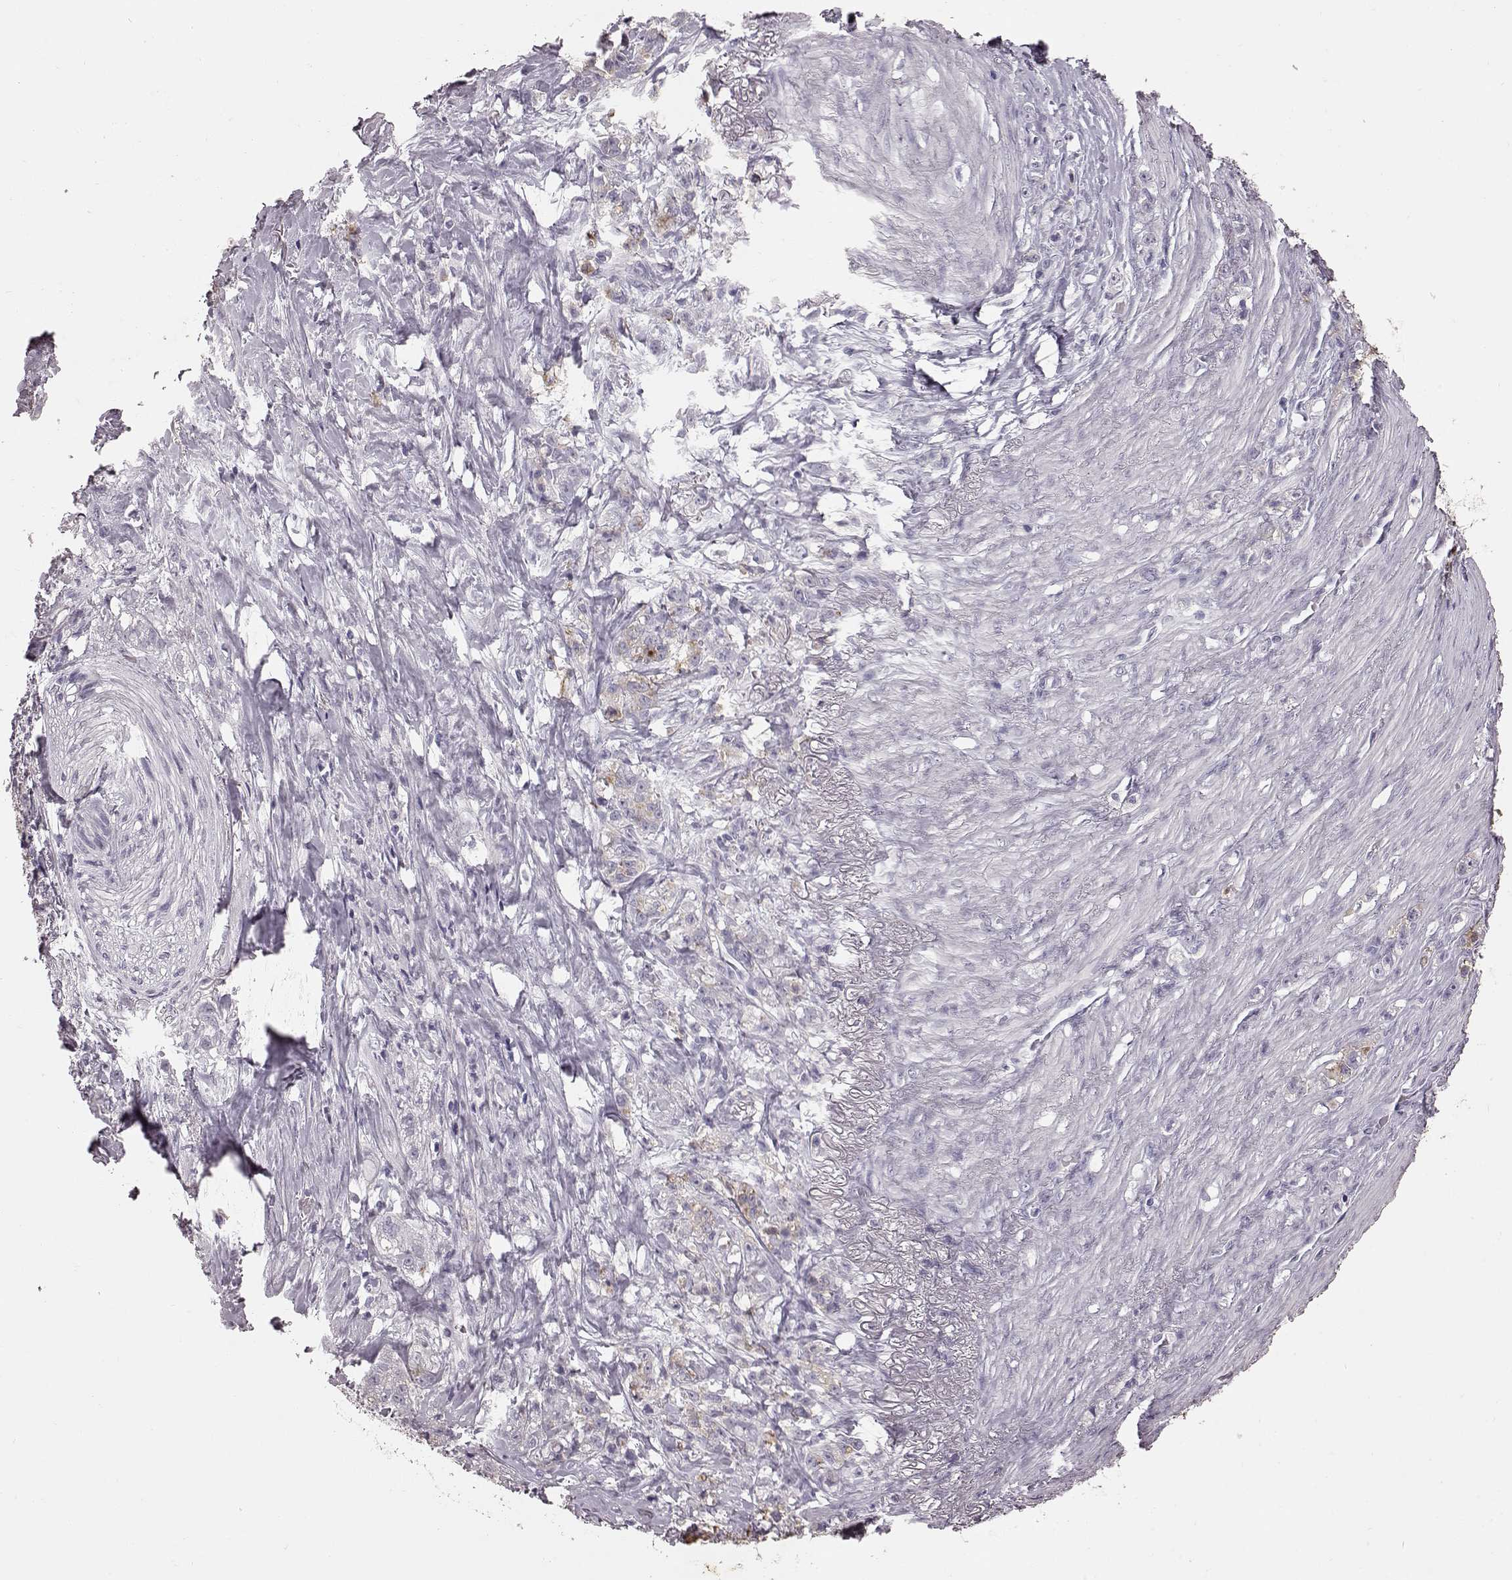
{"staining": {"intensity": "negative", "quantity": "none", "location": "none"}, "tissue": "stomach cancer", "cell_type": "Tumor cells", "image_type": "cancer", "snomed": [{"axis": "morphology", "description": "Adenocarcinoma, NOS"}, {"axis": "topography", "description": "Stomach, lower"}], "caption": "Tumor cells show no significant positivity in adenocarcinoma (stomach).", "gene": "FUT4", "patient": {"sex": "male", "age": 88}}